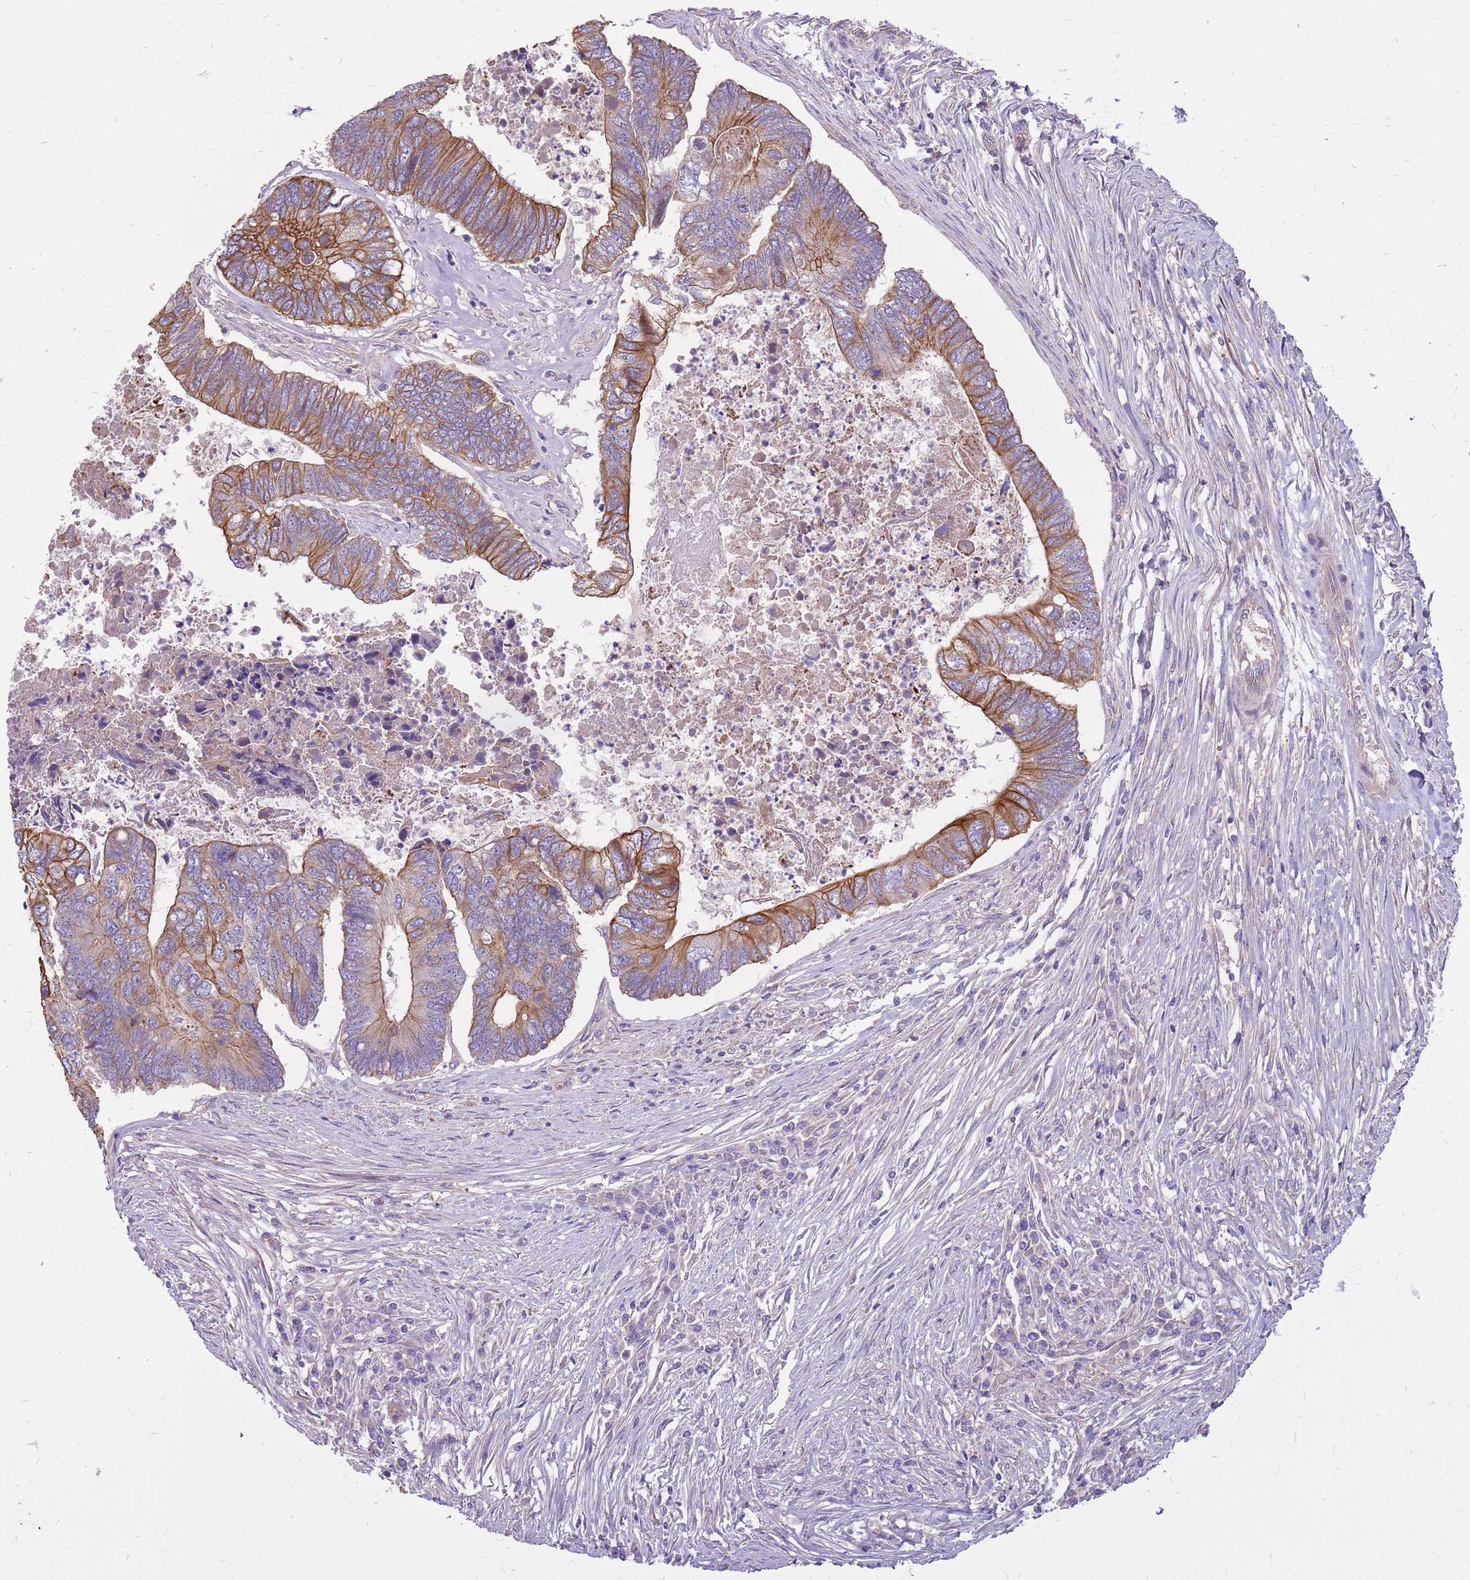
{"staining": {"intensity": "strong", "quantity": "25%-75%", "location": "cytoplasmic/membranous"}, "tissue": "colorectal cancer", "cell_type": "Tumor cells", "image_type": "cancer", "snomed": [{"axis": "morphology", "description": "Adenocarcinoma, NOS"}, {"axis": "topography", "description": "Colon"}], "caption": "Immunohistochemistry image of colorectal cancer (adenocarcinoma) stained for a protein (brown), which demonstrates high levels of strong cytoplasmic/membranous positivity in approximately 25%-75% of tumor cells.", "gene": "WASHC4", "patient": {"sex": "female", "age": 67}}